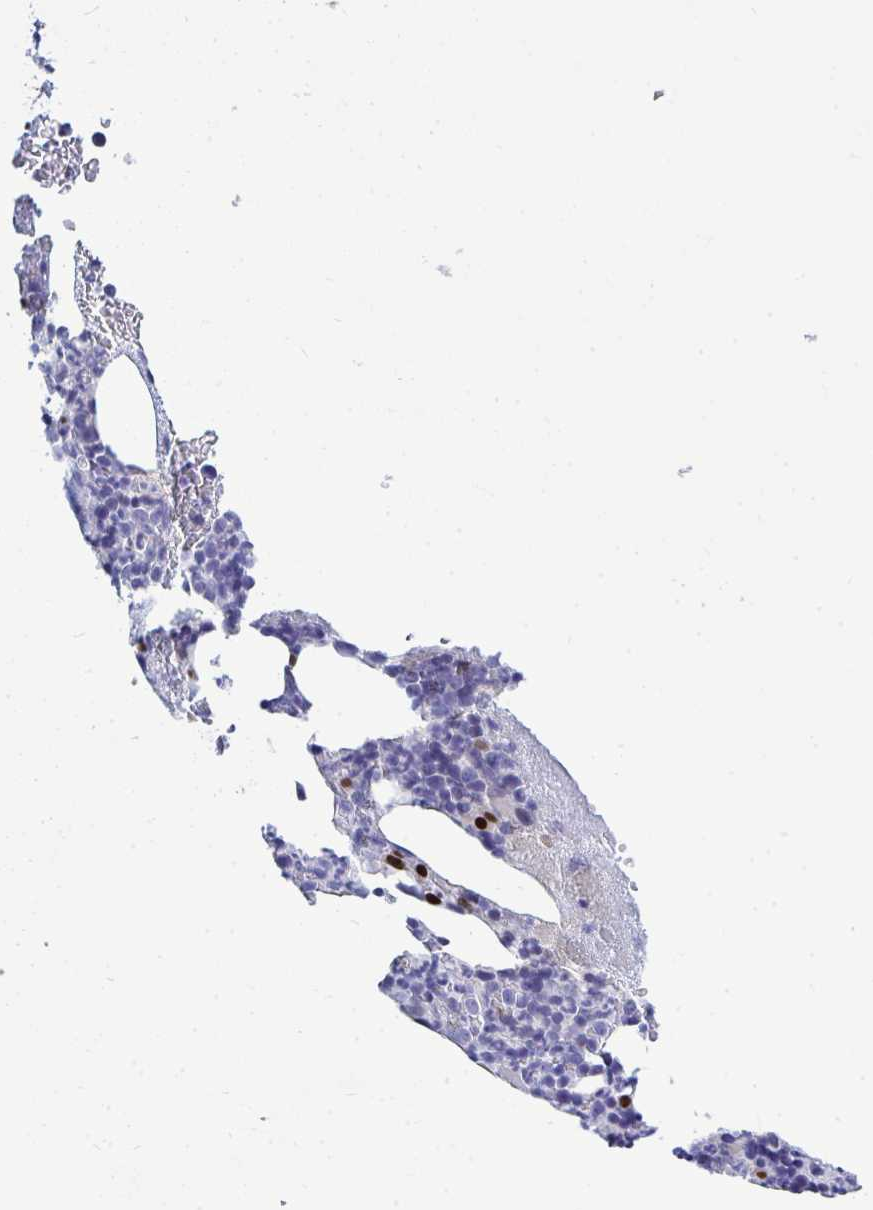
{"staining": {"intensity": "strong", "quantity": "<25%", "location": "nuclear"}, "tissue": "bone marrow", "cell_type": "Hematopoietic cells", "image_type": "normal", "snomed": [{"axis": "morphology", "description": "Normal tissue, NOS"}, {"axis": "topography", "description": "Bone marrow"}], "caption": "Immunohistochemical staining of benign human bone marrow demonstrates <25% levels of strong nuclear protein expression in approximately <25% of hematopoietic cells.", "gene": "SLC25A51", "patient": {"sex": "female", "age": 59}}